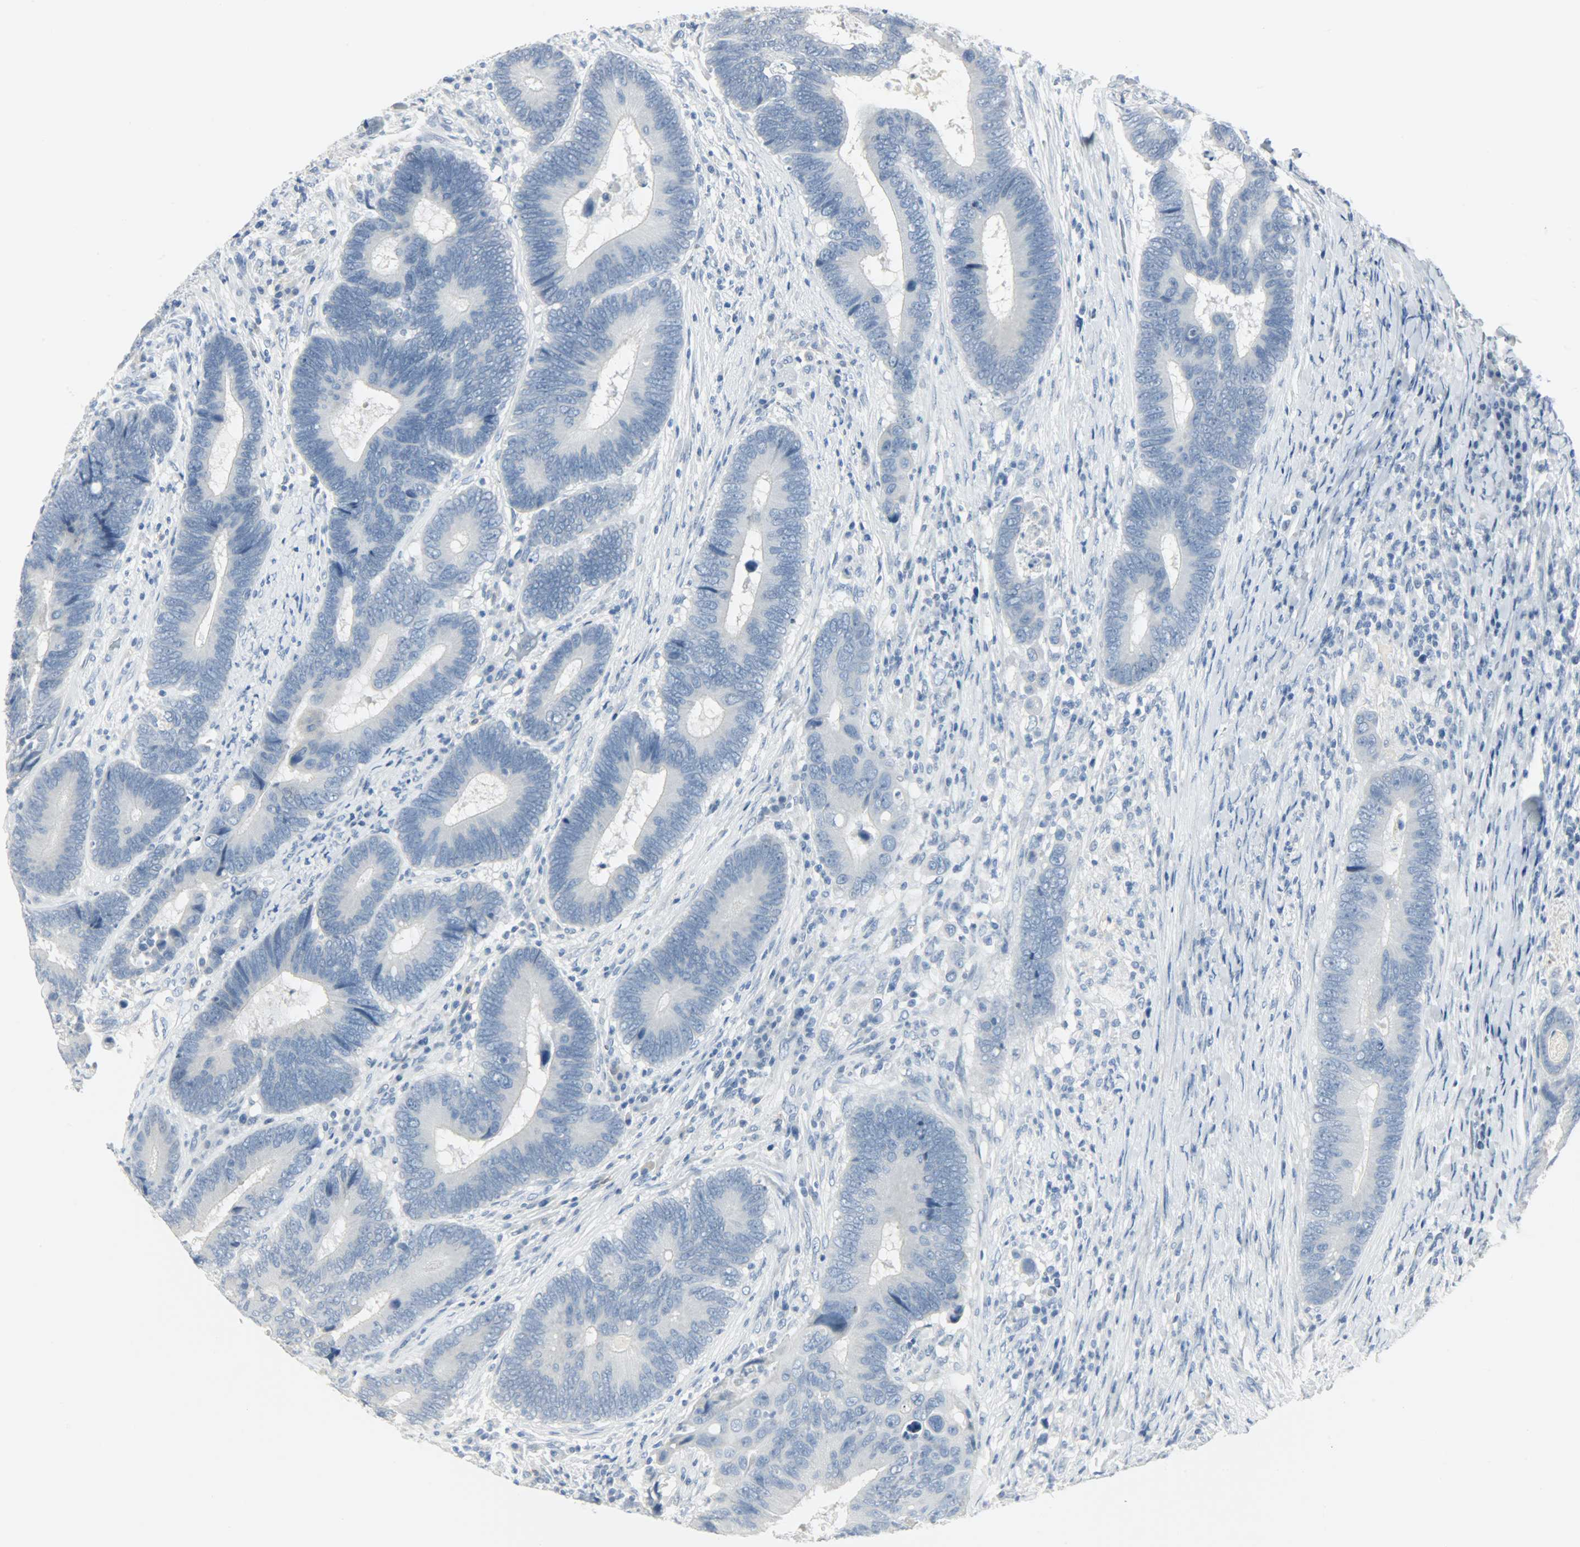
{"staining": {"intensity": "negative", "quantity": "none", "location": "none"}, "tissue": "colorectal cancer", "cell_type": "Tumor cells", "image_type": "cancer", "snomed": [{"axis": "morphology", "description": "Adenocarcinoma, NOS"}, {"axis": "topography", "description": "Colon"}], "caption": "Photomicrograph shows no protein staining in tumor cells of colorectal cancer tissue. Nuclei are stained in blue.", "gene": "KIT", "patient": {"sex": "female", "age": 78}}